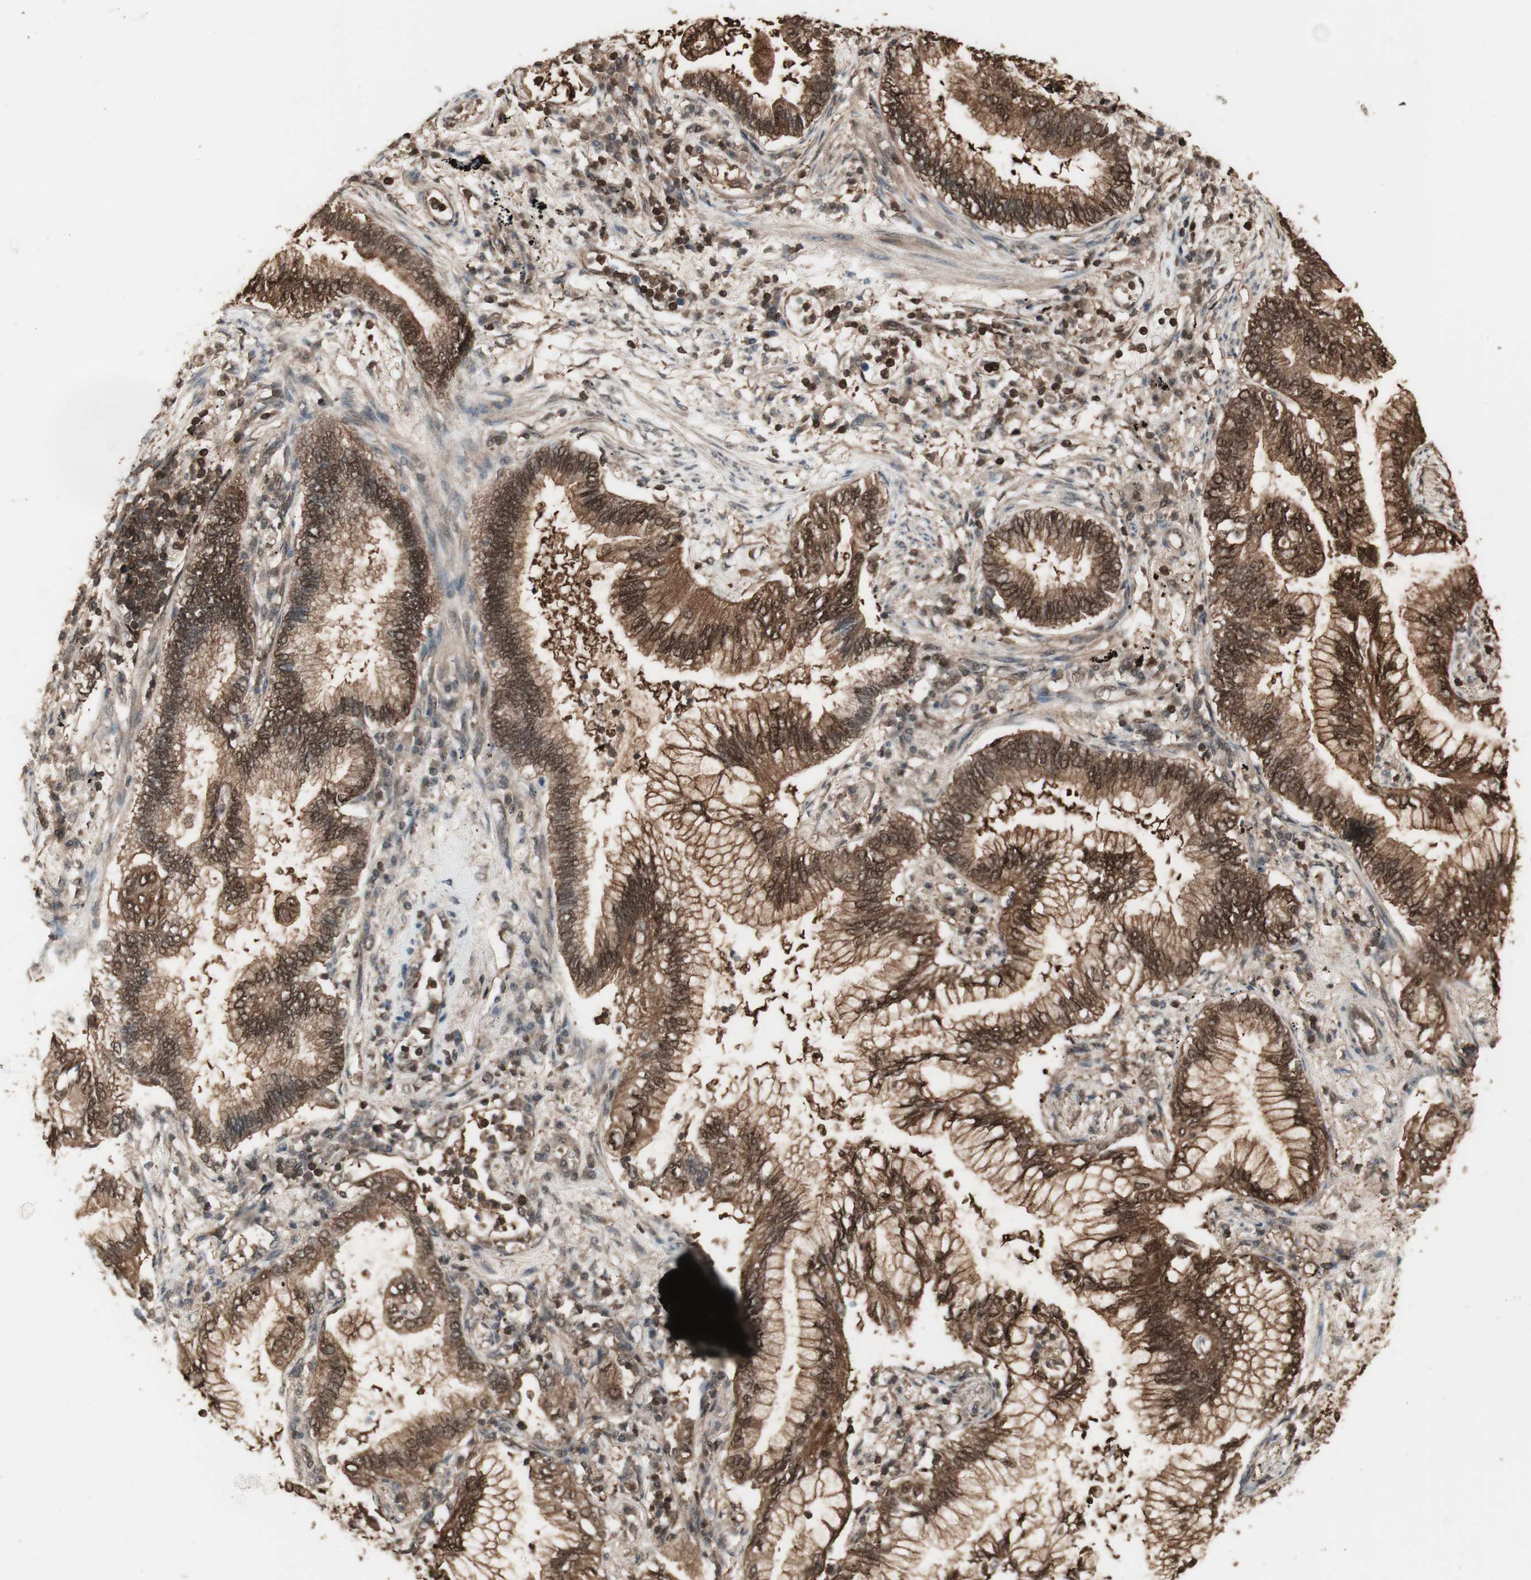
{"staining": {"intensity": "strong", "quantity": ">75%", "location": "cytoplasmic/membranous,nuclear"}, "tissue": "lung cancer", "cell_type": "Tumor cells", "image_type": "cancer", "snomed": [{"axis": "morphology", "description": "Normal tissue, NOS"}, {"axis": "morphology", "description": "Adenocarcinoma, NOS"}, {"axis": "topography", "description": "Bronchus"}, {"axis": "topography", "description": "Lung"}], "caption": "Tumor cells exhibit high levels of strong cytoplasmic/membranous and nuclear staining in approximately >75% of cells in human lung cancer.", "gene": "YWHAB", "patient": {"sex": "female", "age": 70}}